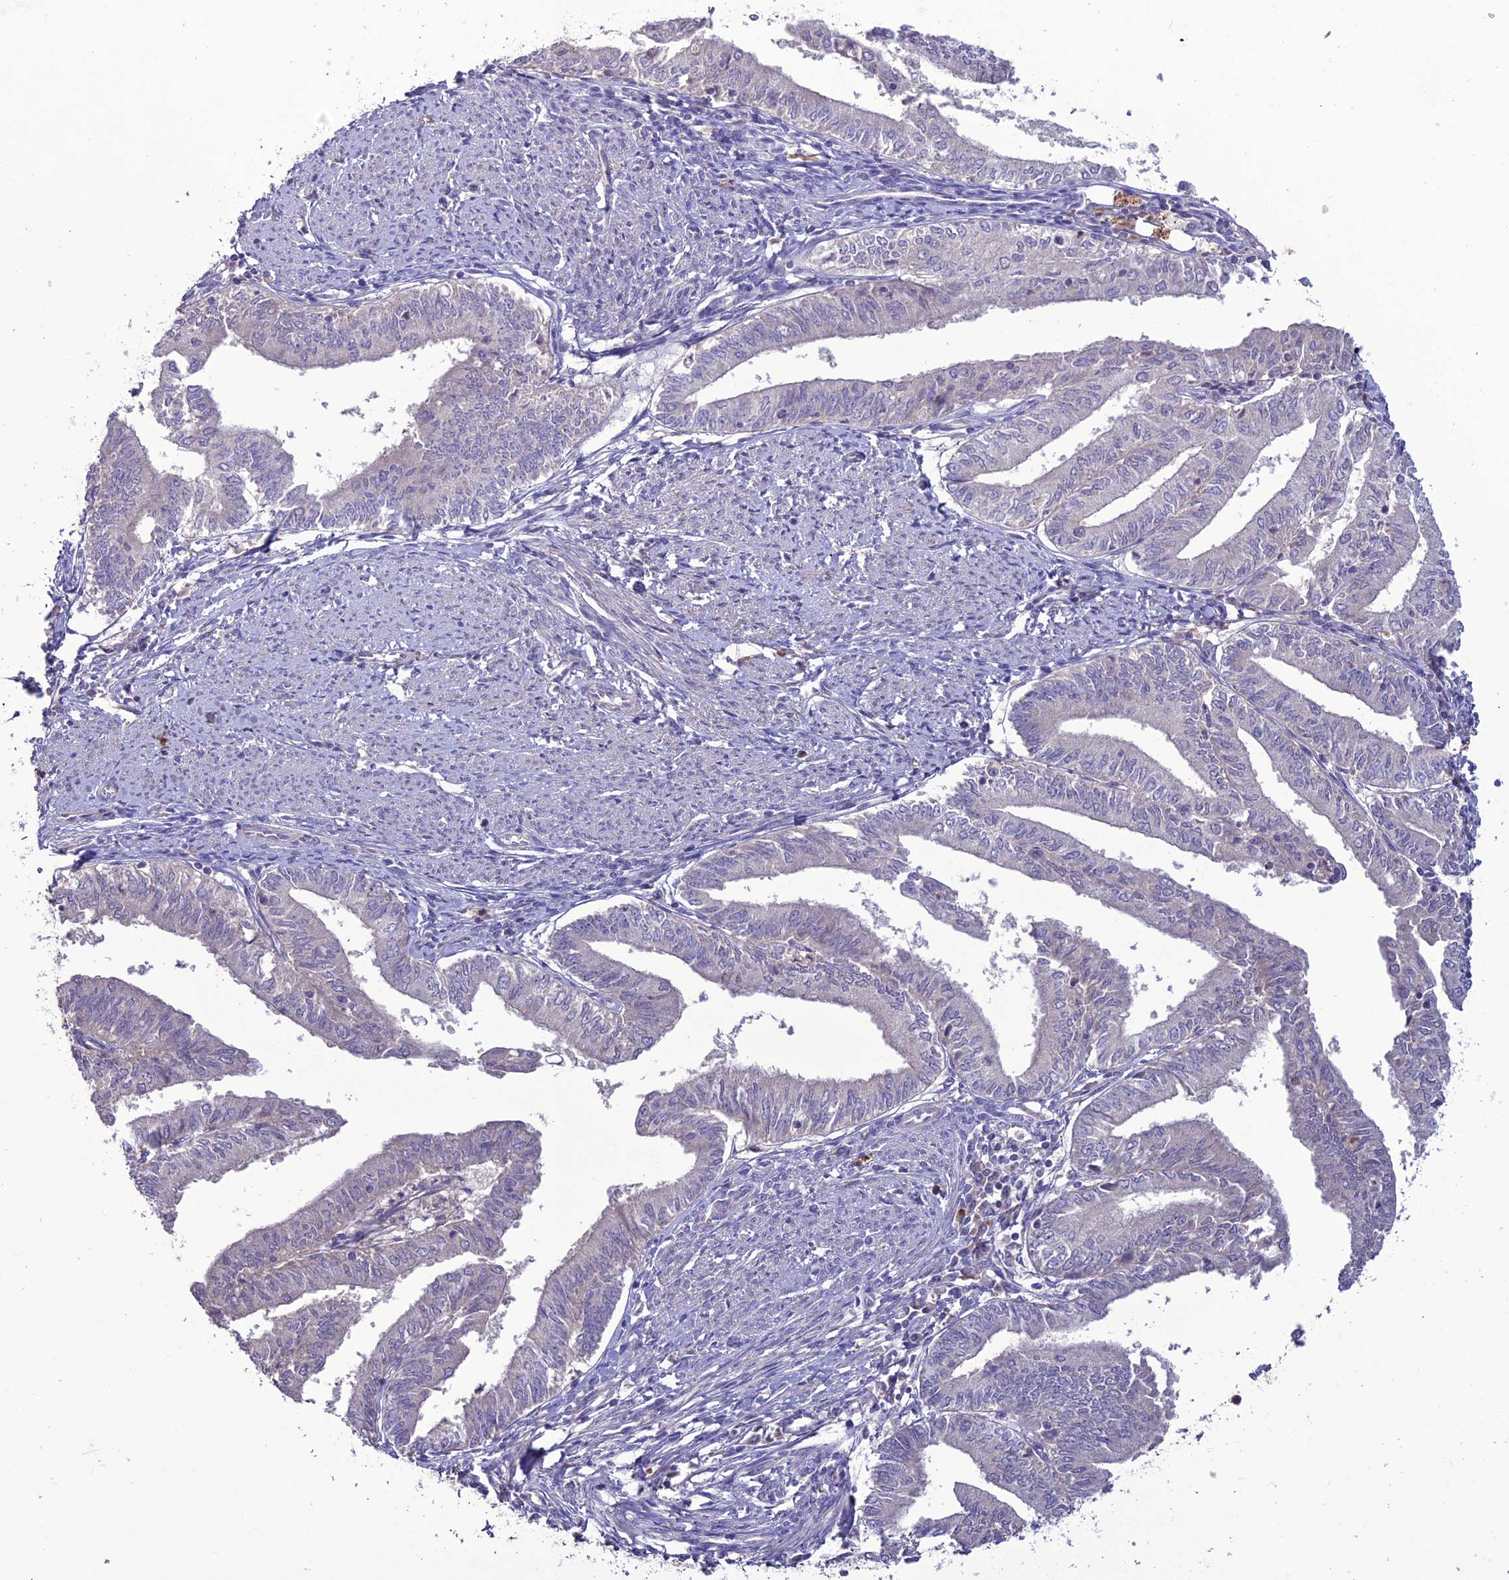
{"staining": {"intensity": "negative", "quantity": "none", "location": "none"}, "tissue": "endometrial cancer", "cell_type": "Tumor cells", "image_type": "cancer", "snomed": [{"axis": "morphology", "description": "Adenocarcinoma, NOS"}, {"axis": "topography", "description": "Endometrium"}], "caption": "Photomicrograph shows no protein positivity in tumor cells of endometrial cancer (adenocarcinoma) tissue.", "gene": "C2orf76", "patient": {"sex": "female", "age": 66}}